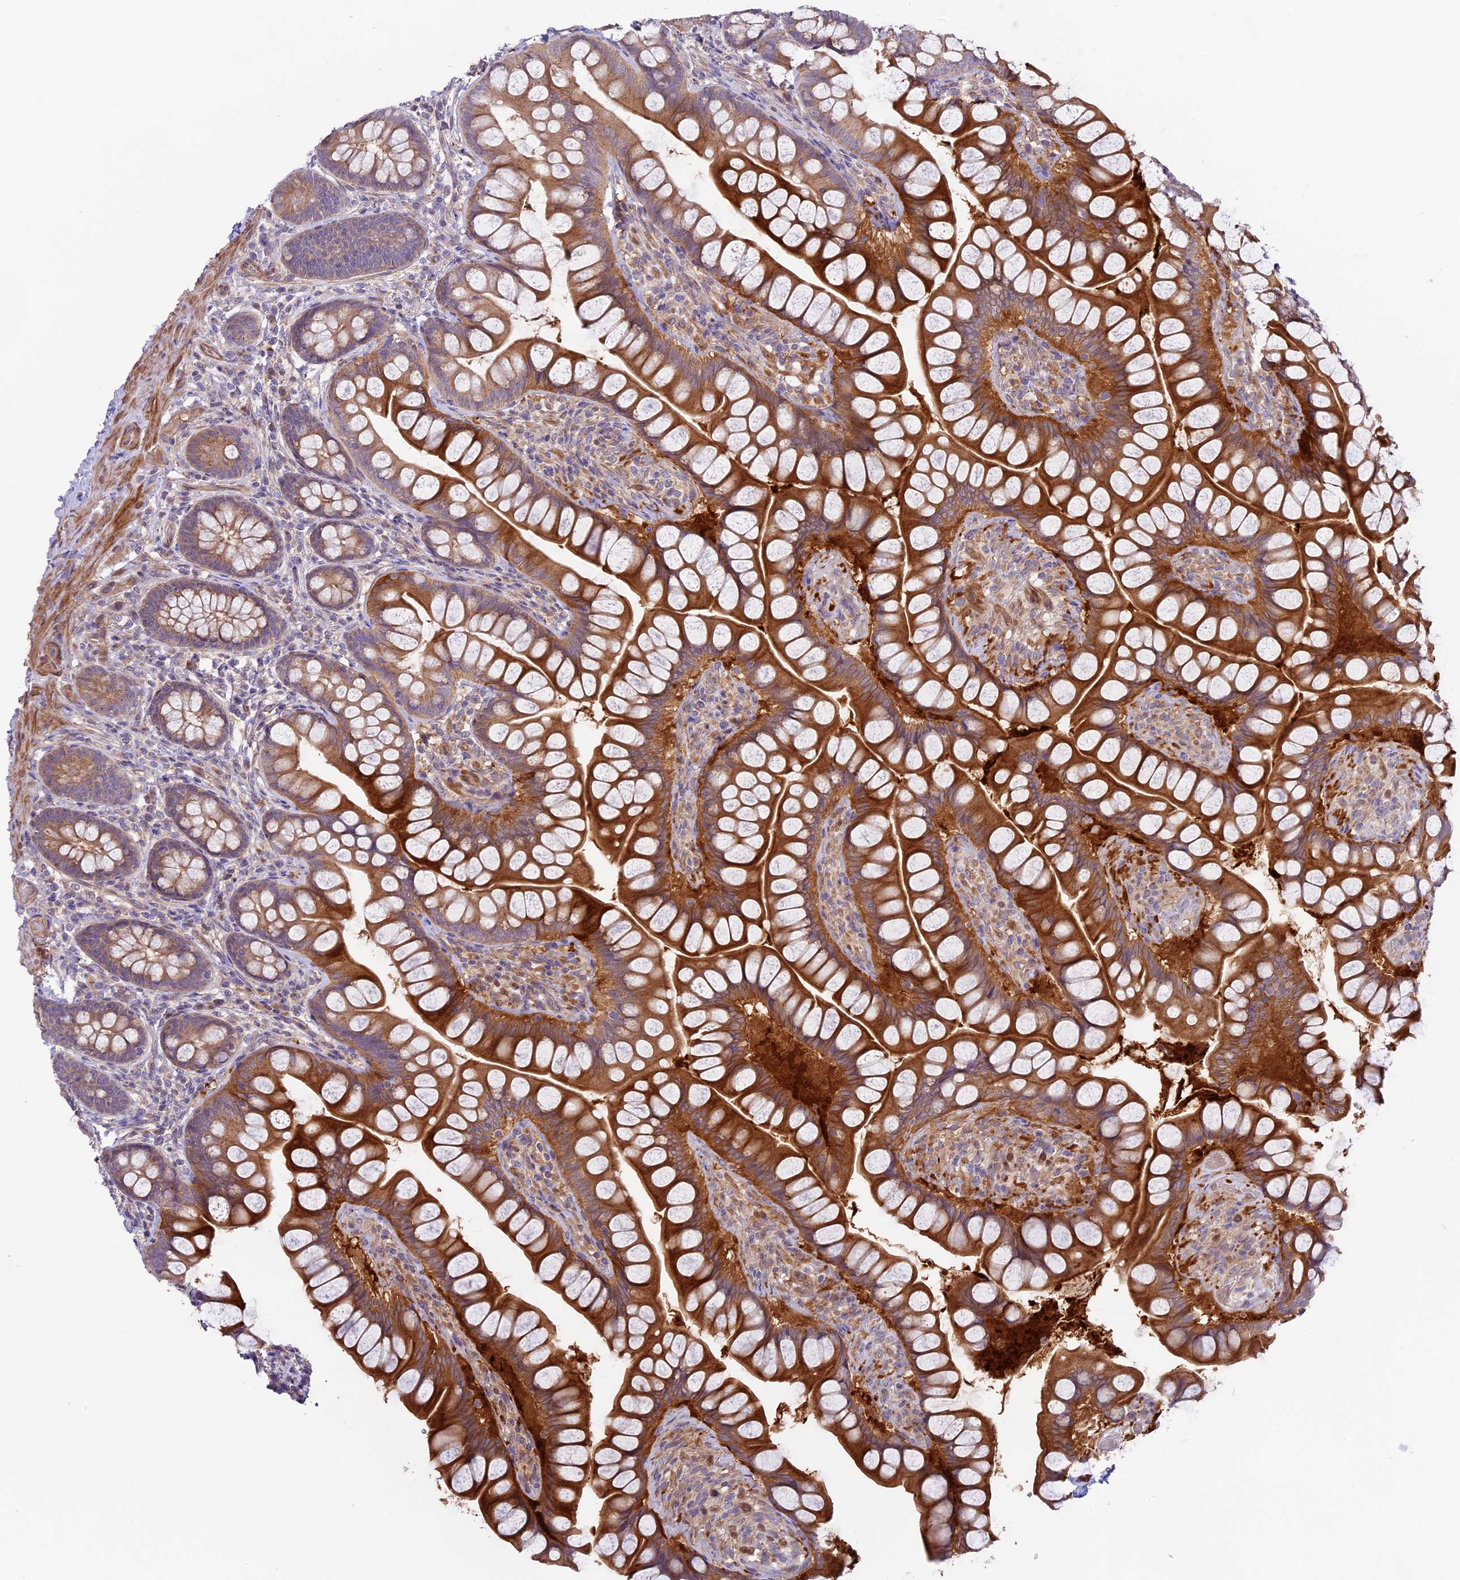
{"staining": {"intensity": "strong", "quantity": ">75%", "location": "cytoplasmic/membranous"}, "tissue": "small intestine", "cell_type": "Glandular cells", "image_type": "normal", "snomed": [{"axis": "morphology", "description": "Normal tissue, NOS"}, {"axis": "topography", "description": "Small intestine"}], "caption": "This image demonstrates IHC staining of normal human small intestine, with high strong cytoplasmic/membranous staining in about >75% of glandular cells.", "gene": "COG8", "patient": {"sex": "male", "age": 70}}